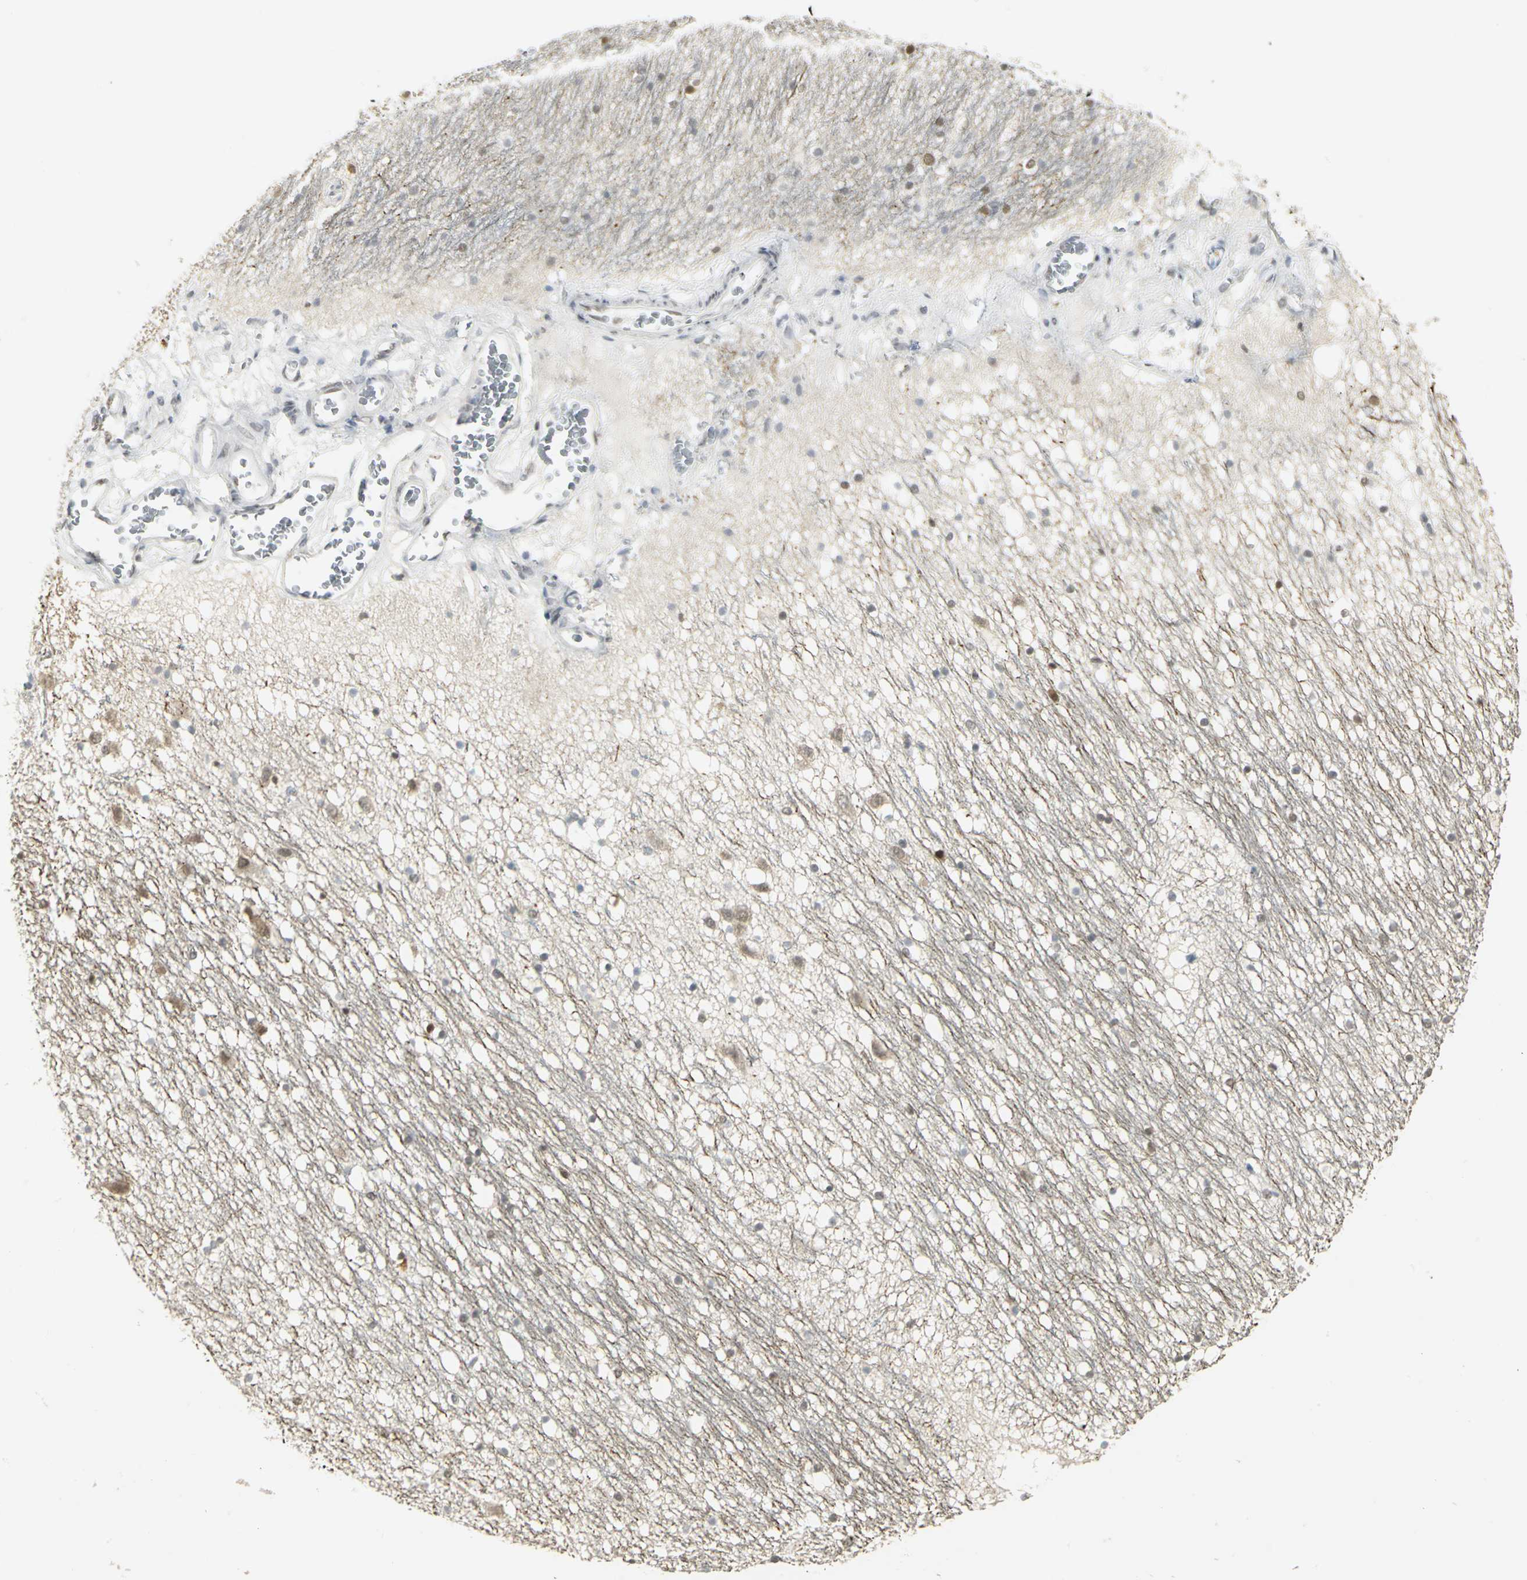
{"staining": {"intensity": "moderate", "quantity": ">75%", "location": "nuclear"}, "tissue": "hippocampus", "cell_type": "Glial cells", "image_type": "normal", "snomed": [{"axis": "morphology", "description": "Normal tissue, NOS"}, {"axis": "topography", "description": "Hippocampus"}], "caption": "Benign hippocampus displays moderate nuclear positivity in about >75% of glial cells, visualized by immunohistochemistry. (IHC, brightfield microscopy, high magnification).", "gene": "CBX3", "patient": {"sex": "male", "age": 45}}